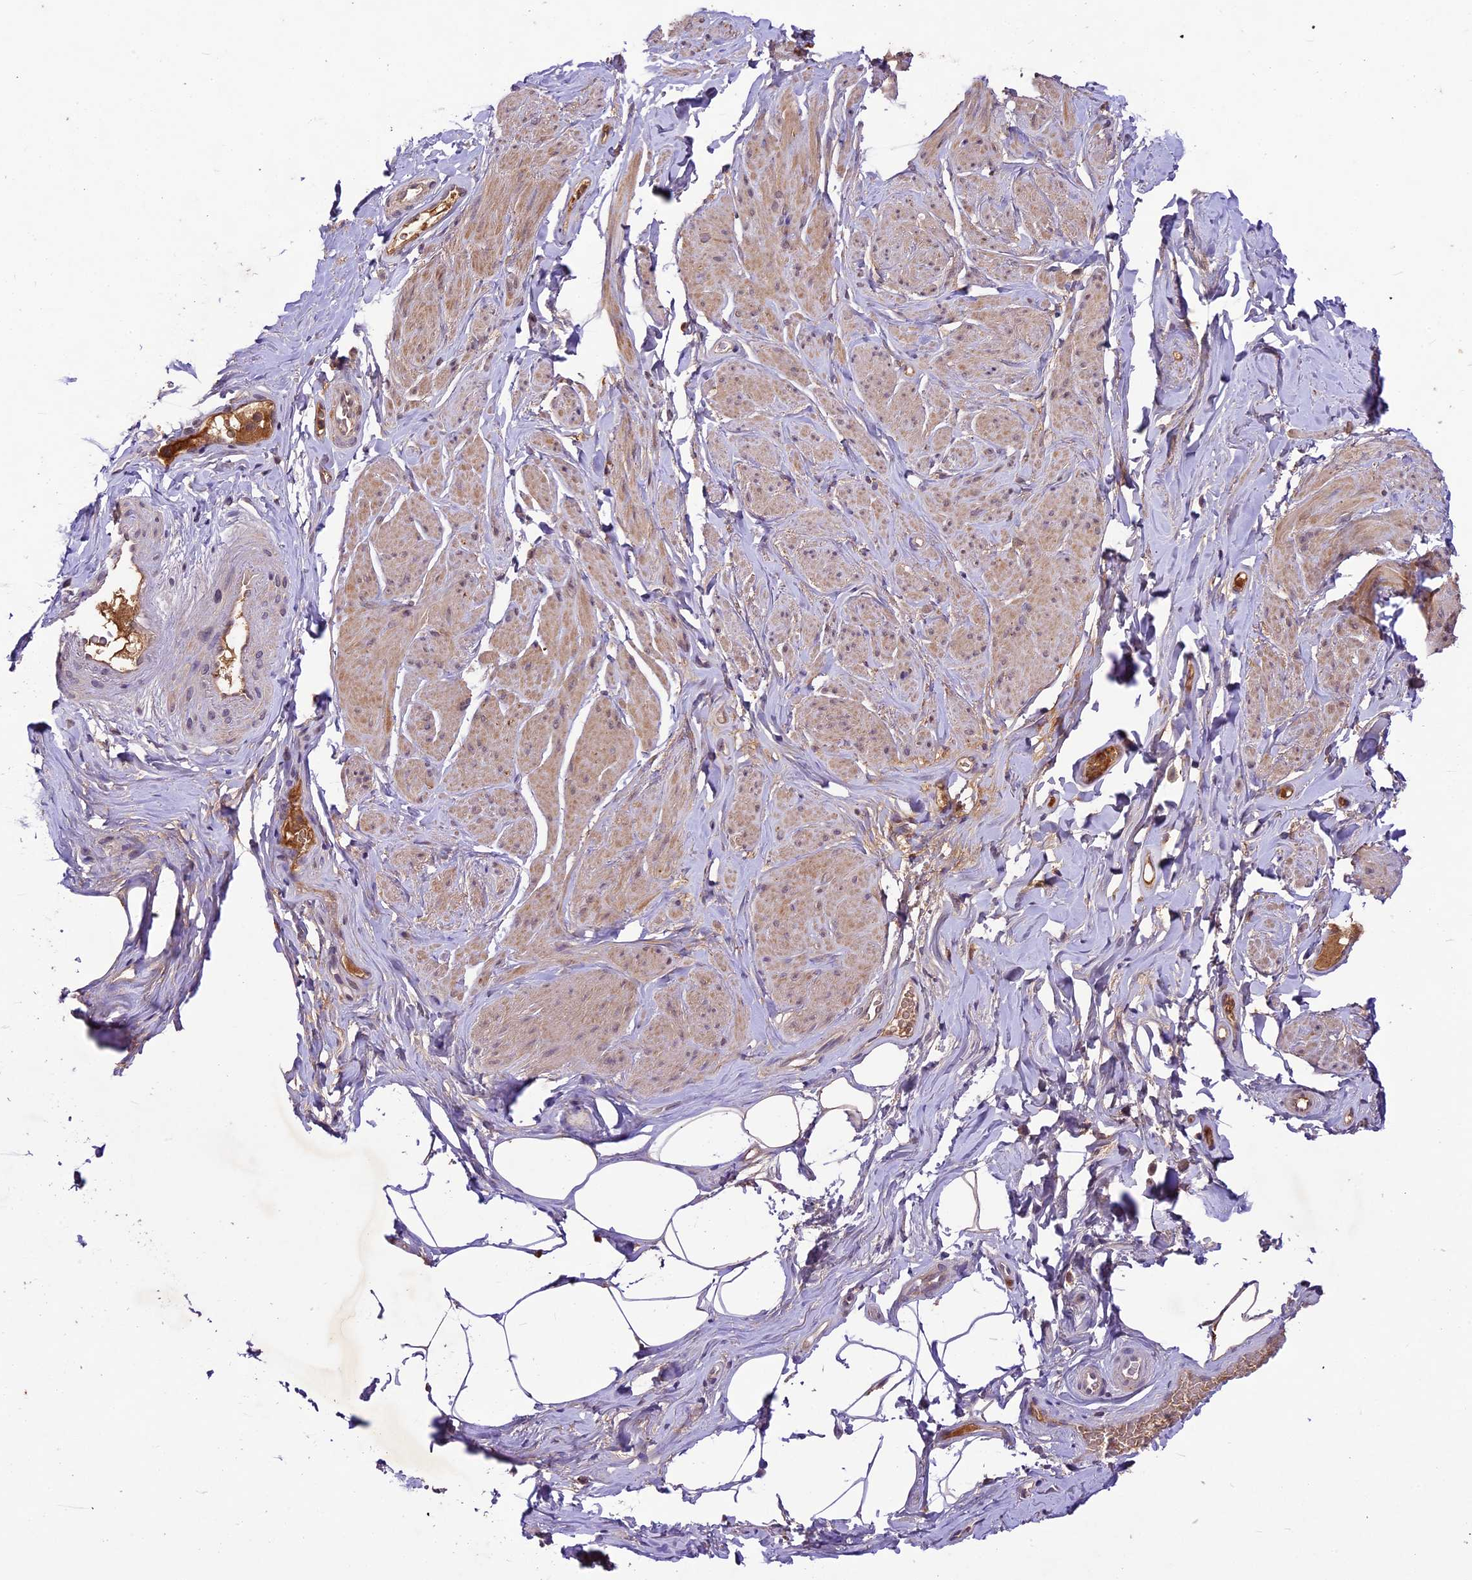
{"staining": {"intensity": "weak", "quantity": "25%-75%", "location": "cytoplasmic/membranous"}, "tissue": "smooth muscle", "cell_type": "Smooth muscle cells", "image_type": "normal", "snomed": [{"axis": "morphology", "description": "Normal tissue, NOS"}, {"axis": "topography", "description": "Smooth muscle"}, {"axis": "topography", "description": "Peripheral nerve tissue"}], "caption": "This micrograph reveals IHC staining of normal smooth muscle, with low weak cytoplasmic/membranous positivity in approximately 25%-75% of smooth muscle cells.", "gene": "ATP10A", "patient": {"sex": "male", "age": 69}}